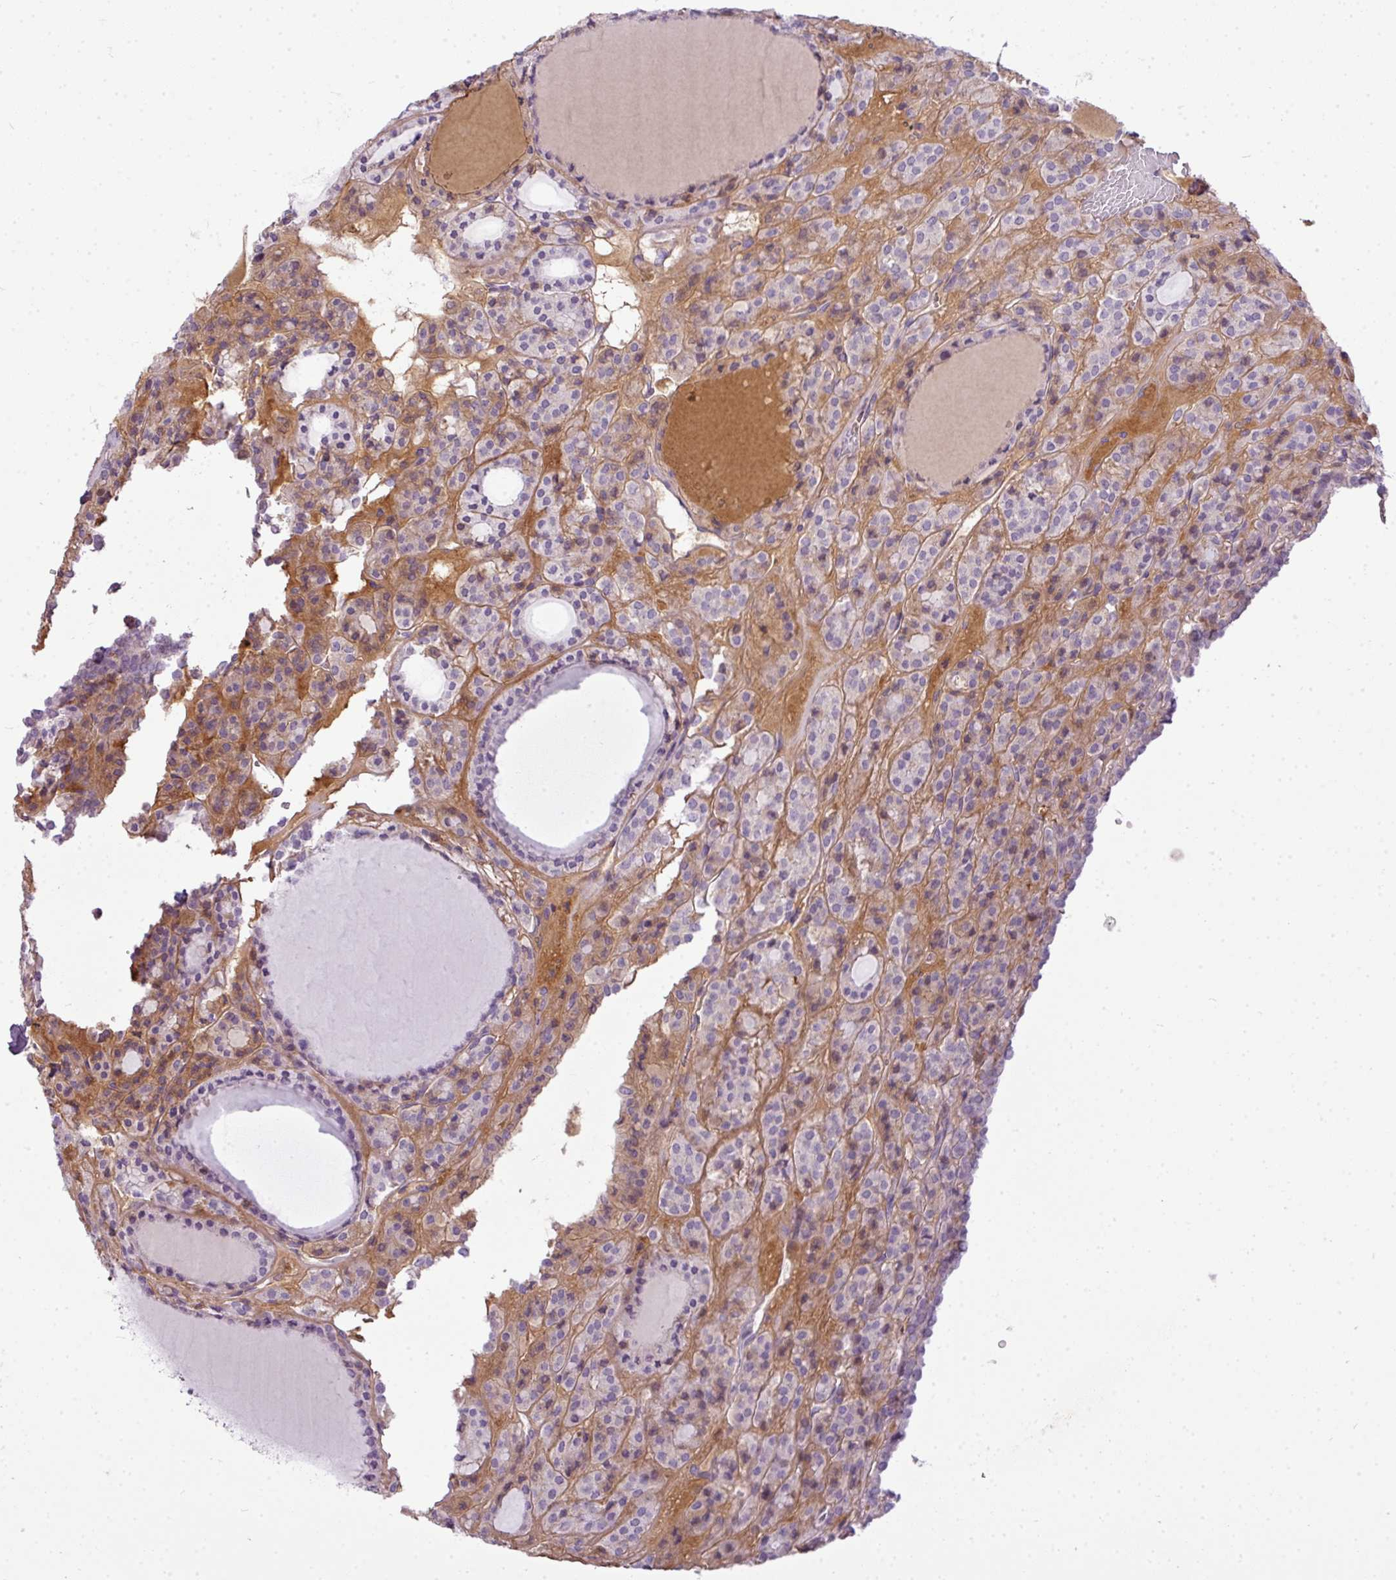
{"staining": {"intensity": "weak", "quantity": "<25%", "location": "cytoplasmic/membranous"}, "tissue": "thyroid cancer", "cell_type": "Tumor cells", "image_type": "cancer", "snomed": [{"axis": "morphology", "description": "Follicular adenoma carcinoma, NOS"}, {"axis": "topography", "description": "Thyroid gland"}], "caption": "Immunohistochemistry (IHC) histopathology image of human thyroid cancer stained for a protein (brown), which demonstrates no positivity in tumor cells. (DAB immunohistochemistry, high magnification).", "gene": "C4B", "patient": {"sex": "female", "age": 63}}